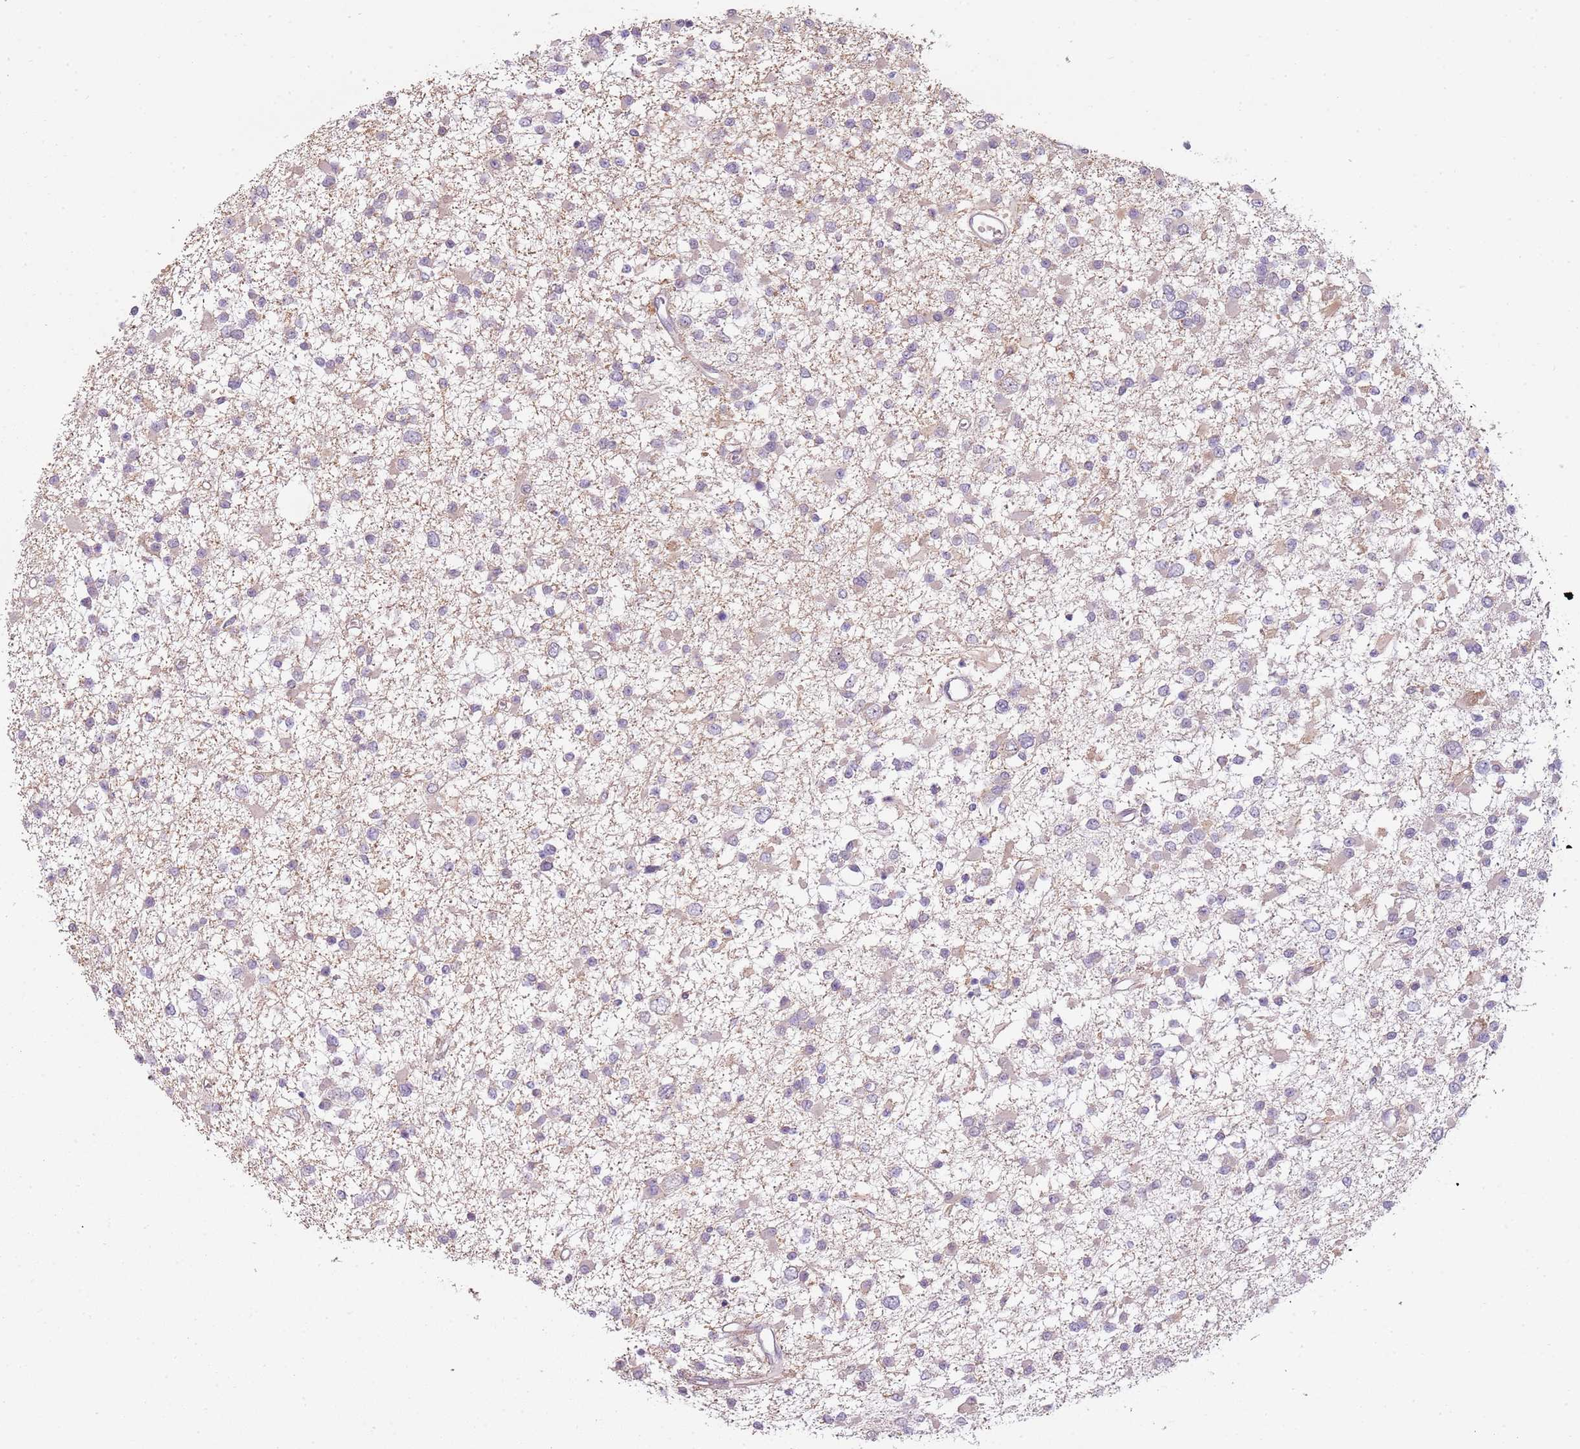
{"staining": {"intensity": "negative", "quantity": "none", "location": "none"}, "tissue": "glioma", "cell_type": "Tumor cells", "image_type": "cancer", "snomed": [{"axis": "morphology", "description": "Glioma, malignant, Low grade"}, {"axis": "topography", "description": "Brain"}], "caption": "IHC photomicrograph of neoplastic tissue: human malignant glioma (low-grade) stained with DAB (3,3'-diaminobenzidine) exhibits no significant protein positivity in tumor cells.", "gene": "TEKT4", "patient": {"sex": "female", "age": 22}}